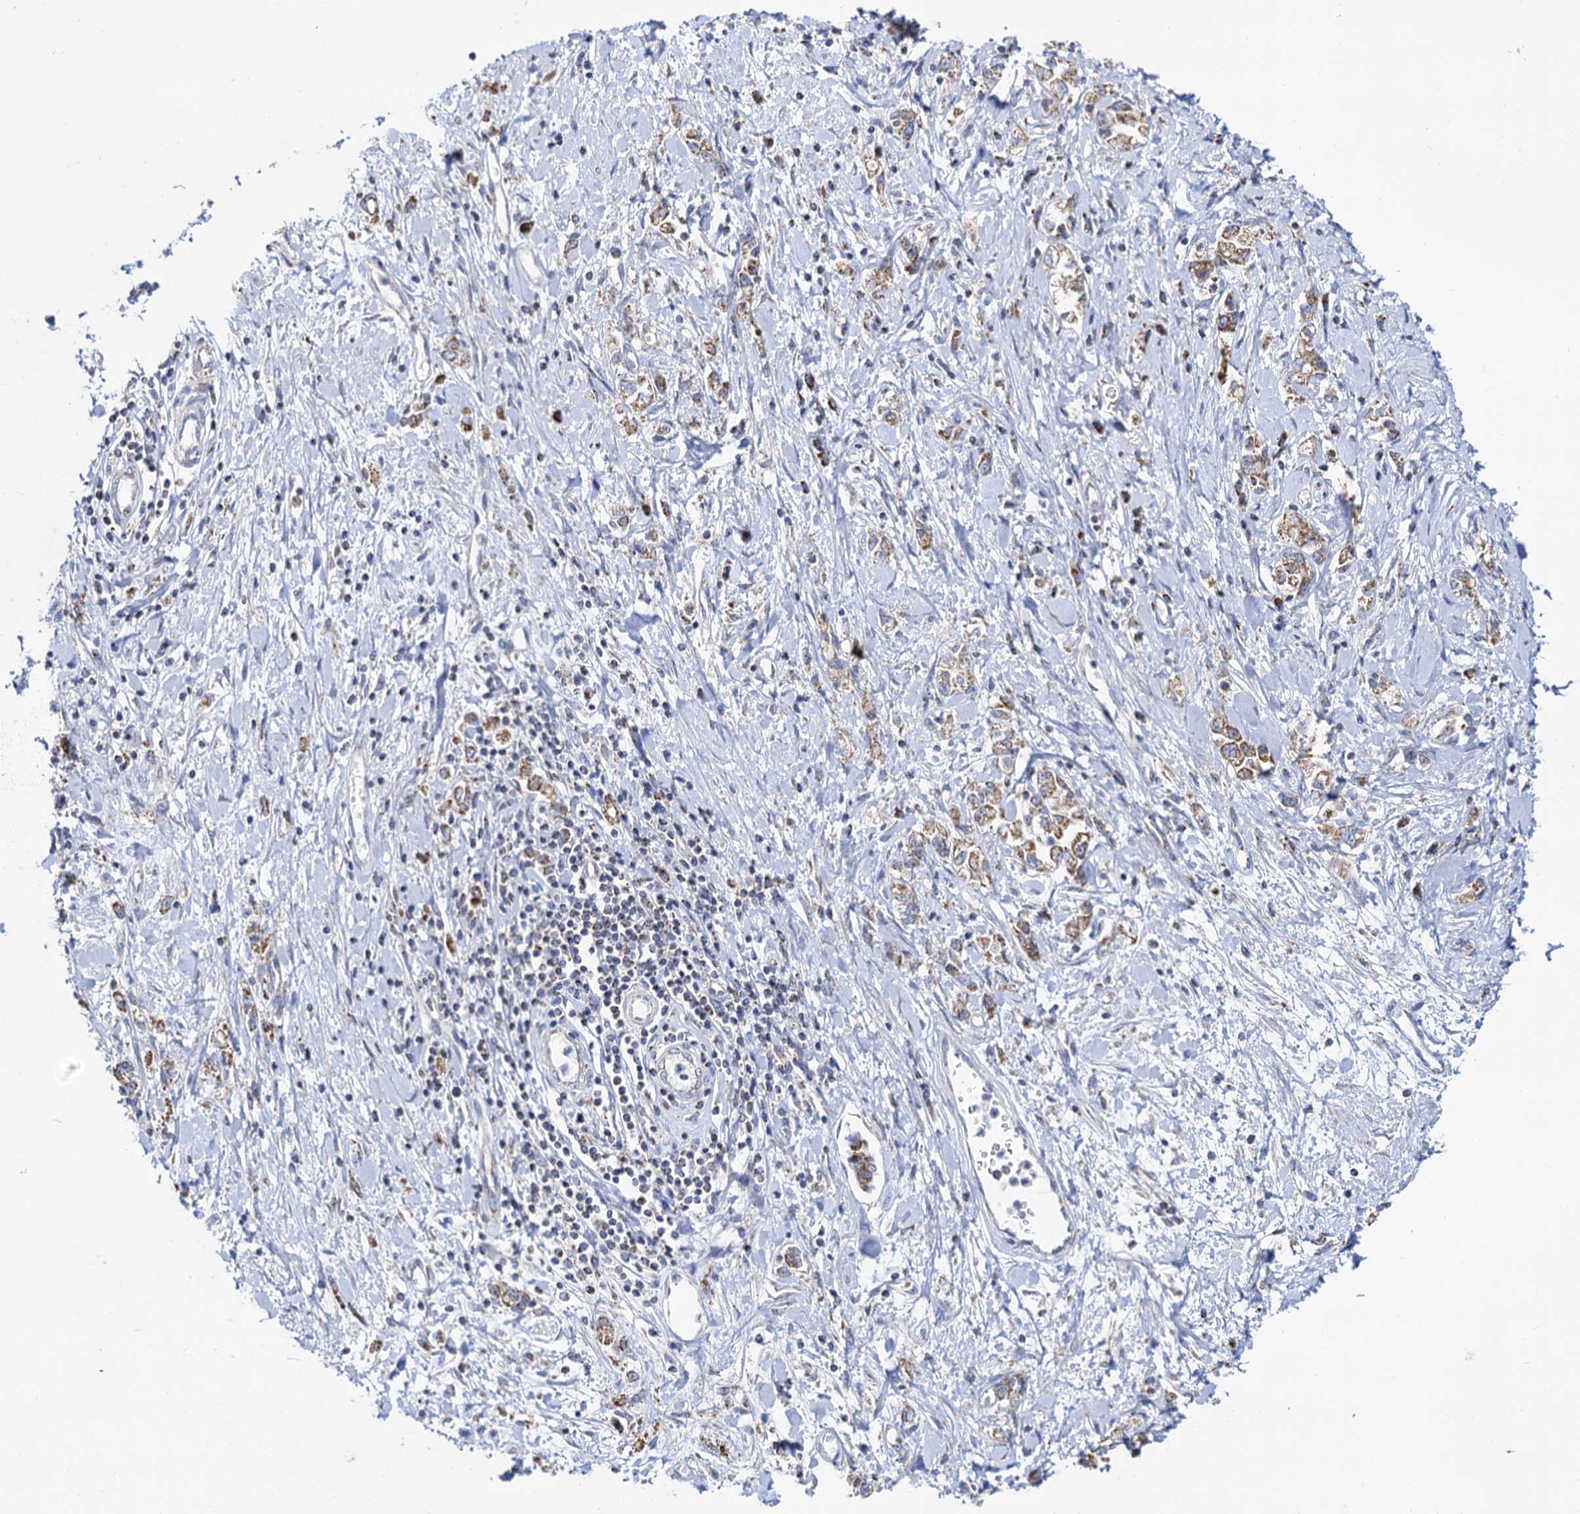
{"staining": {"intensity": "moderate", "quantity": ">75%", "location": "cytoplasmic/membranous"}, "tissue": "stomach cancer", "cell_type": "Tumor cells", "image_type": "cancer", "snomed": [{"axis": "morphology", "description": "Adenocarcinoma, NOS"}, {"axis": "topography", "description": "Stomach"}], "caption": "Tumor cells display medium levels of moderate cytoplasmic/membranous staining in about >75% of cells in human stomach adenocarcinoma.", "gene": "C2CD3", "patient": {"sex": "female", "age": 76}}